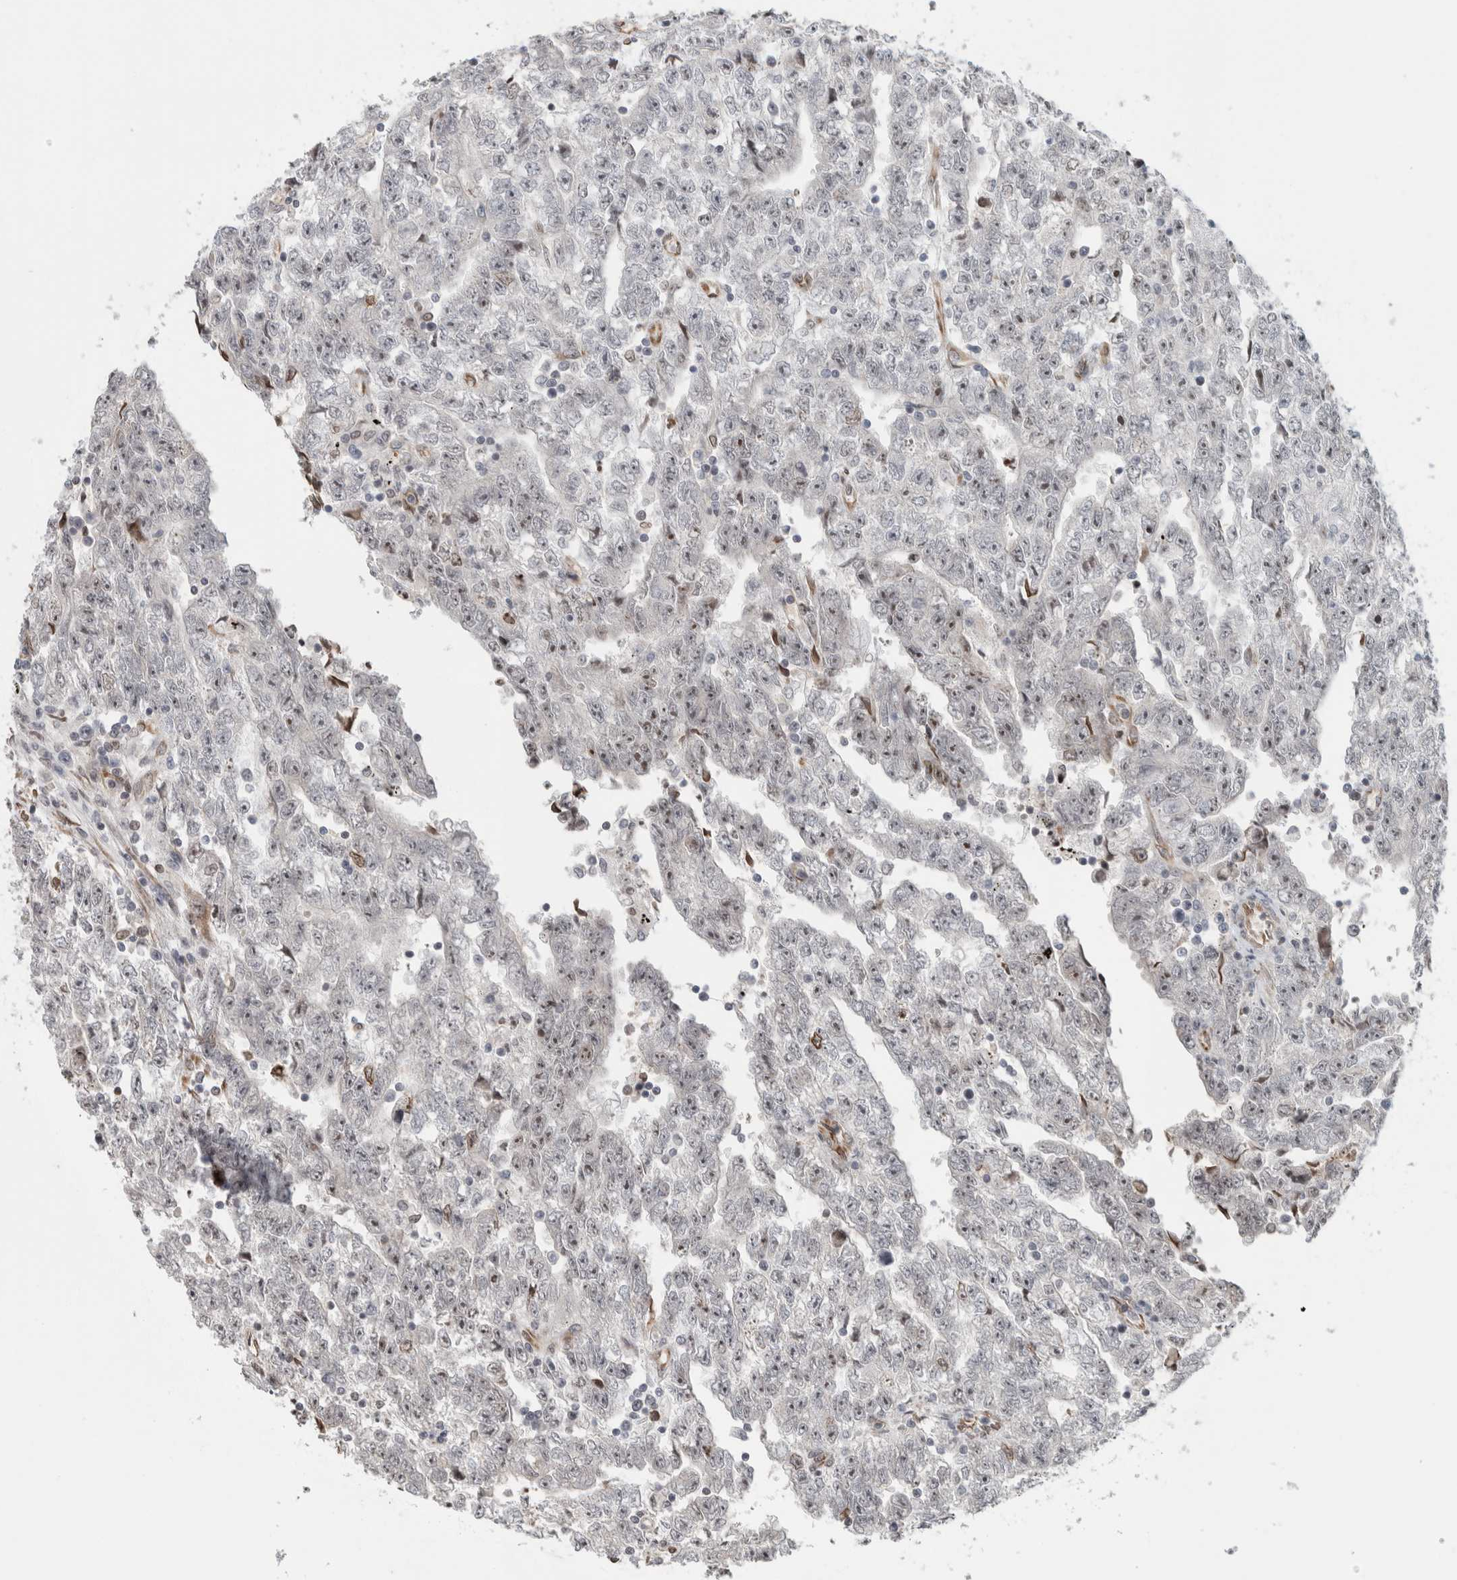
{"staining": {"intensity": "weak", "quantity": ">75%", "location": "nuclear"}, "tissue": "testis cancer", "cell_type": "Tumor cells", "image_type": "cancer", "snomed": [{"axis": "morphology", "description": "Carcinoma, Embryonal, NOS"}, {"axis": "topography", "description": "Testis"}], "caption": "A high-resolution micrograph shows immunohistochemistry staining of testis embryonal carcinoma, which reveals weak nuclear positivity in approximately >75% of tumor cells.", "gene": "RBMX2", "patient": {"sex": "male", "age": 25}}